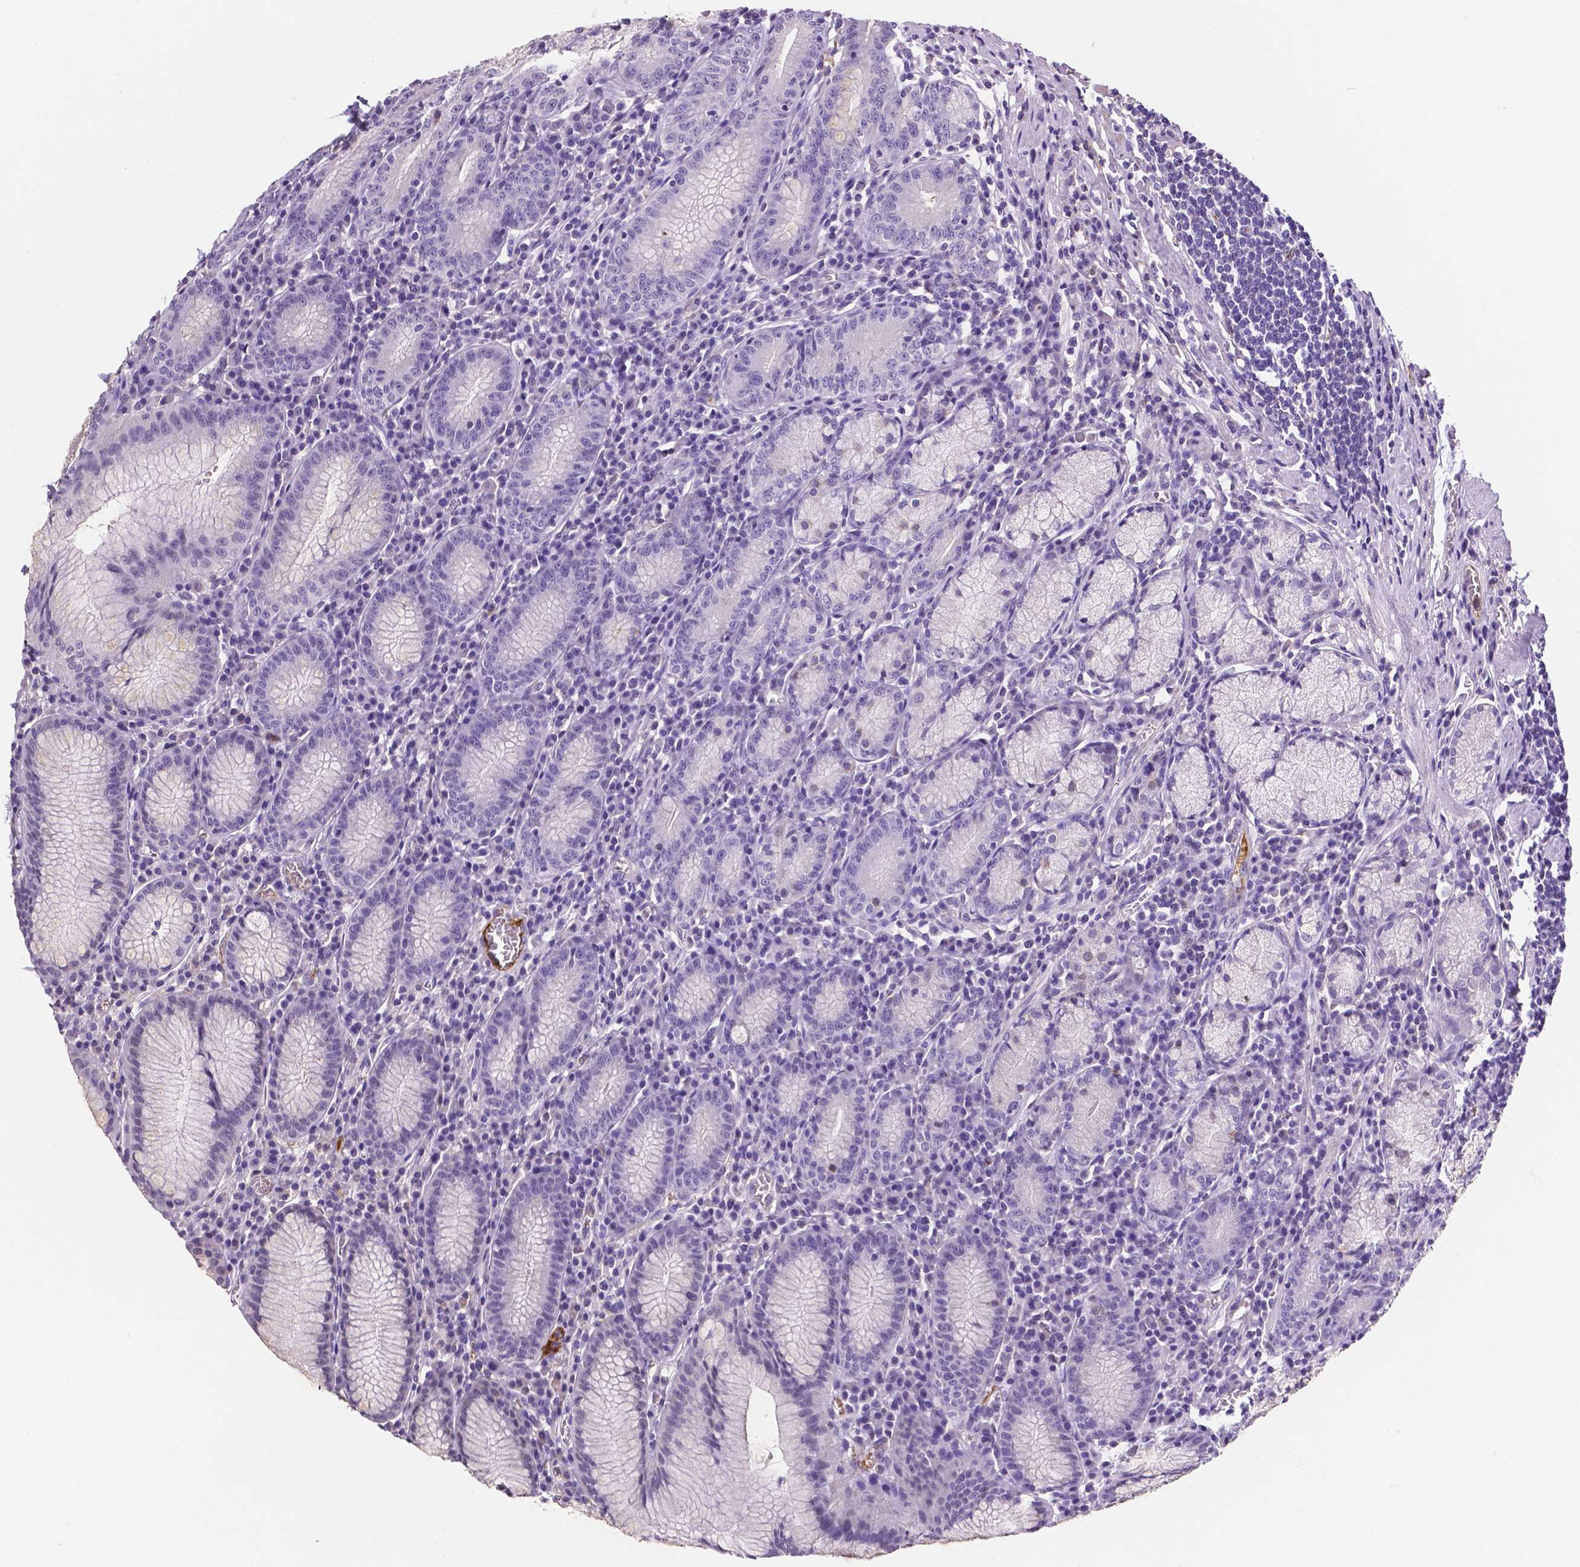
{"staining": {"intensity": "negative", "quantity": "none", "location": "none"}, "tissue": "stomach", "cell_type": "Glandular cells", "image_type": "normal", "snomed": [{"axis": "morphology", "description": "Normal tissue, NOS"}, {"axis": "topography", "description": "Stomach"}], "caption": "Immunohistochemistry (IHC) image of normal stomach: stomach stained with DAB (3,3'-diaminobenzidine) reveals no significant protein staining in glandular cells.", "gene": "APOE", "patient": {"sex": "male", "age": 55}}